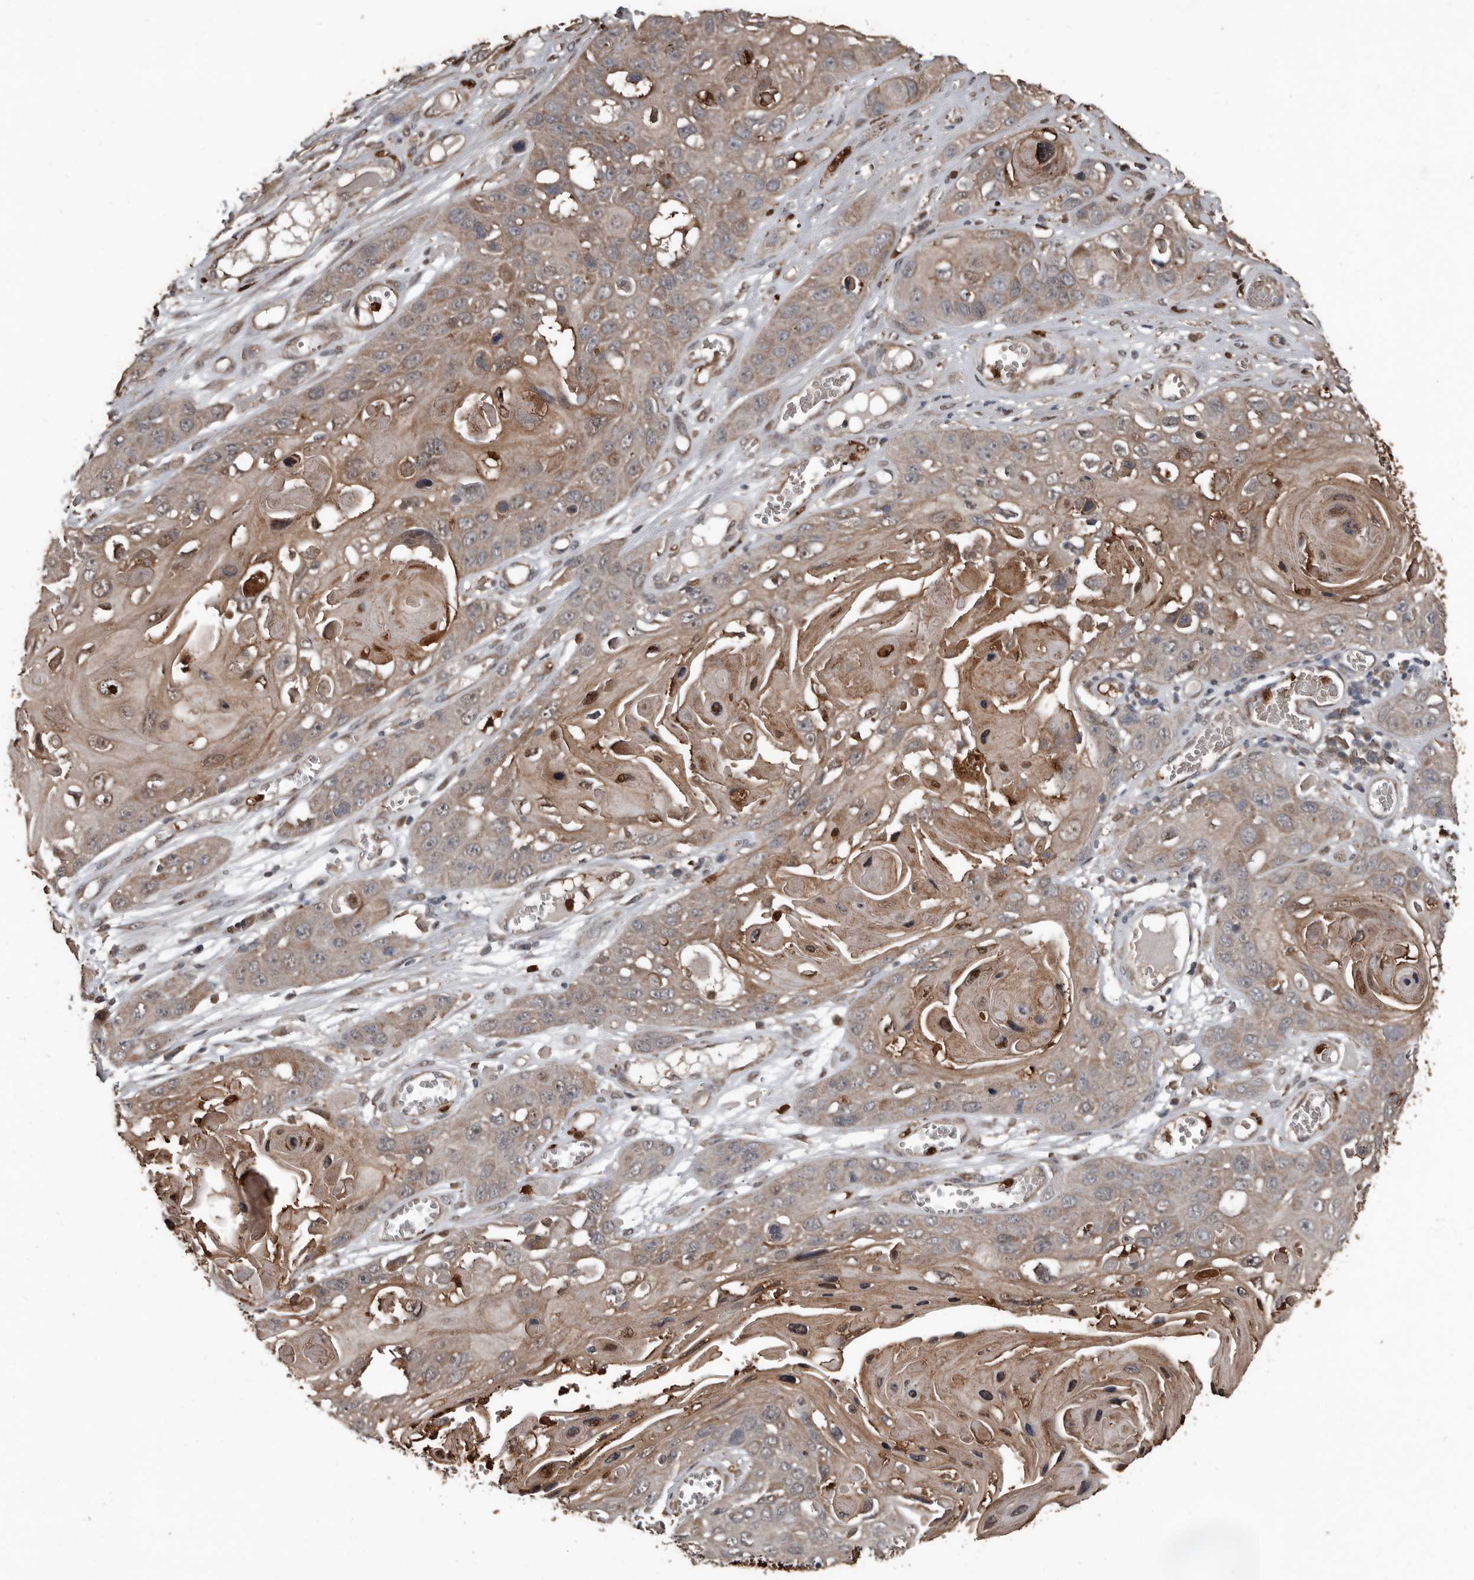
{"staining": {"intensity": "moderate", "quantity": ">75%", "location": "cytoplasmic/membranous"}, "tissue": "skin cancer", "cell_type": "Tumor cells", "image_type": "cancer", "snomed": [{"axis": "morphology", "description": "Squamous cell carcinoma, NOS"}, {"axis": "topography", "description": "Skin"}], "caption": "Moderate cytoplasmic/membranous positivity is appreciated in approximately >75% of tumor cells in squamous cell carcinoma (skin).", "gene": "FSBP", "patient": {"sex": "male", "age": 55}}